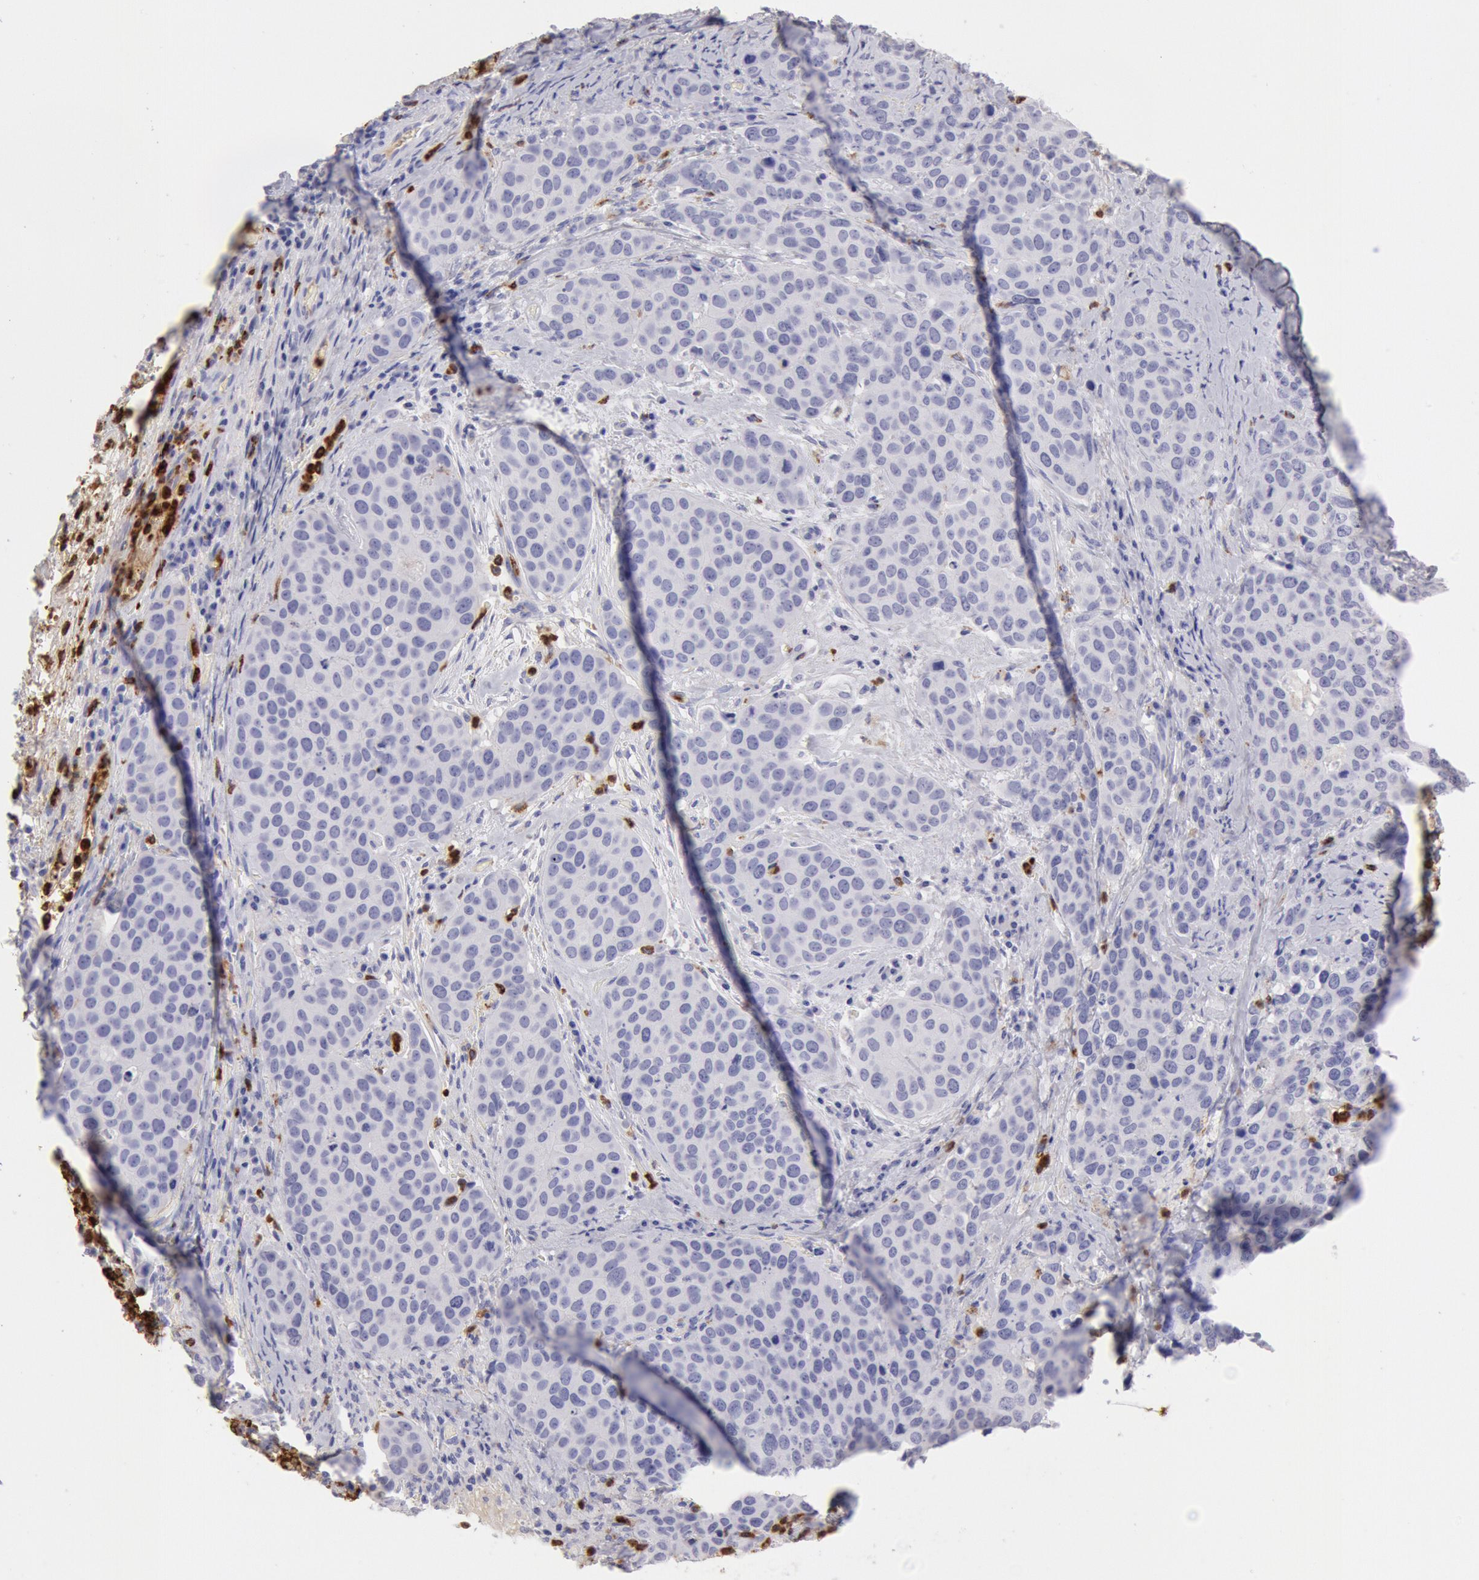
{"staining": {"intensity": "negative", "quantity": "none", "location": "none"}, "tissue": "cervical cancer", "cell_type": "Tumor cells", "image_type": "cancer", "snomed": [{"axis": "morphology", "description": "Squamous cell carcinoma, NOS"}, {"axis": "topography", "description": "Cervix"}], "caption": "This is a photomicrograph of immunohistochemistry staining of cervical cancer, which shows no positivity in tumor cells. (DAB (3,3'-diaminobenzidine) immunohistochemistry (IHC), high magnification).", "gene": "FCN1", "patient": {"sex": "female", "age": 54}}